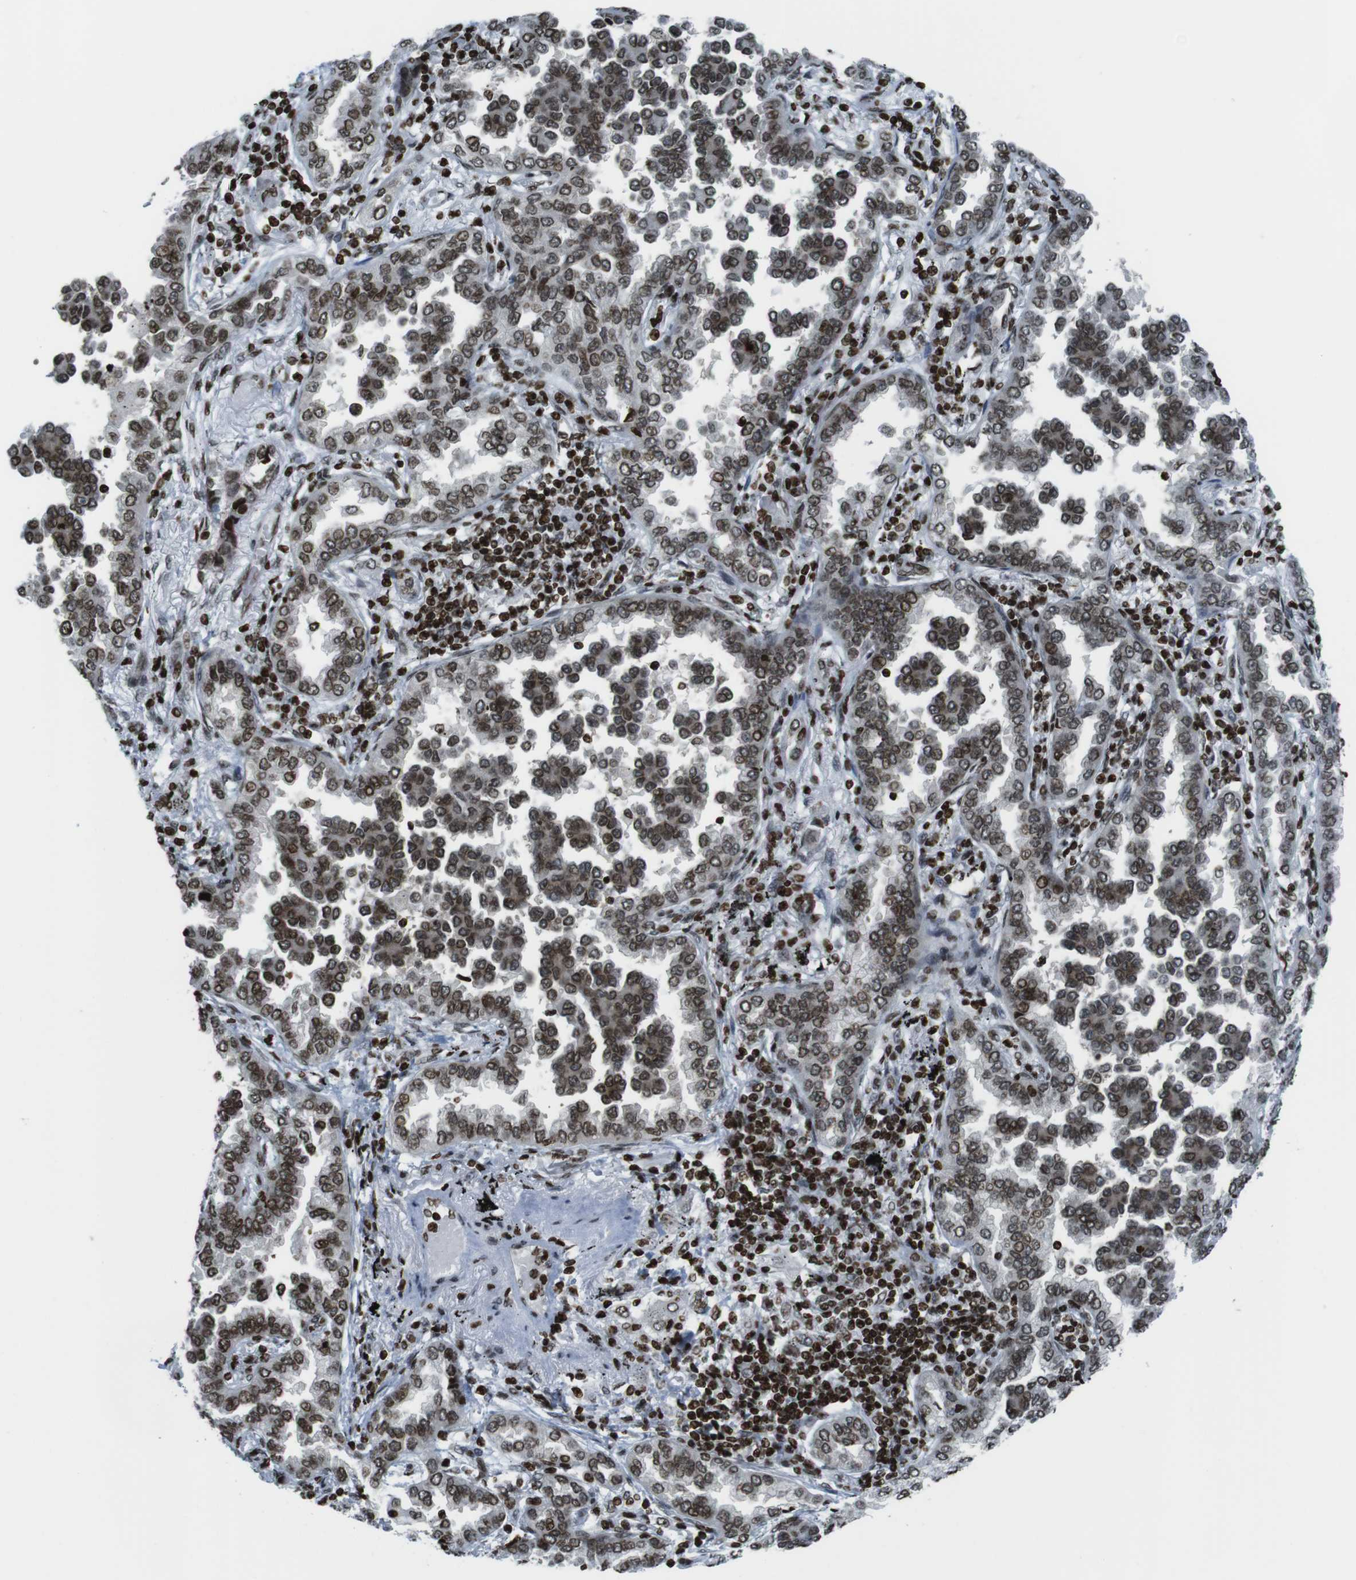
{"staining": {"intensity": "strong", "quantity": ">75%", "location": "nuclear"}, "tissue": "lung cancer", "cell_type": "Tumor cells", "image_type": "cancer", "snomed": [{"axis": "morphology", "description": "Normal tissue, NOS"}, {"axis": "morphology", "description": "Adenocarcinoma, NOS"}, {"axis": "topography", "description": "Lung"}], "caption": "Lung cancer tissue shows strong nuclear staining in about >75% of tumor cells", "gene": "H2AC8", "patient": {"sex": "male", "age": 59}}